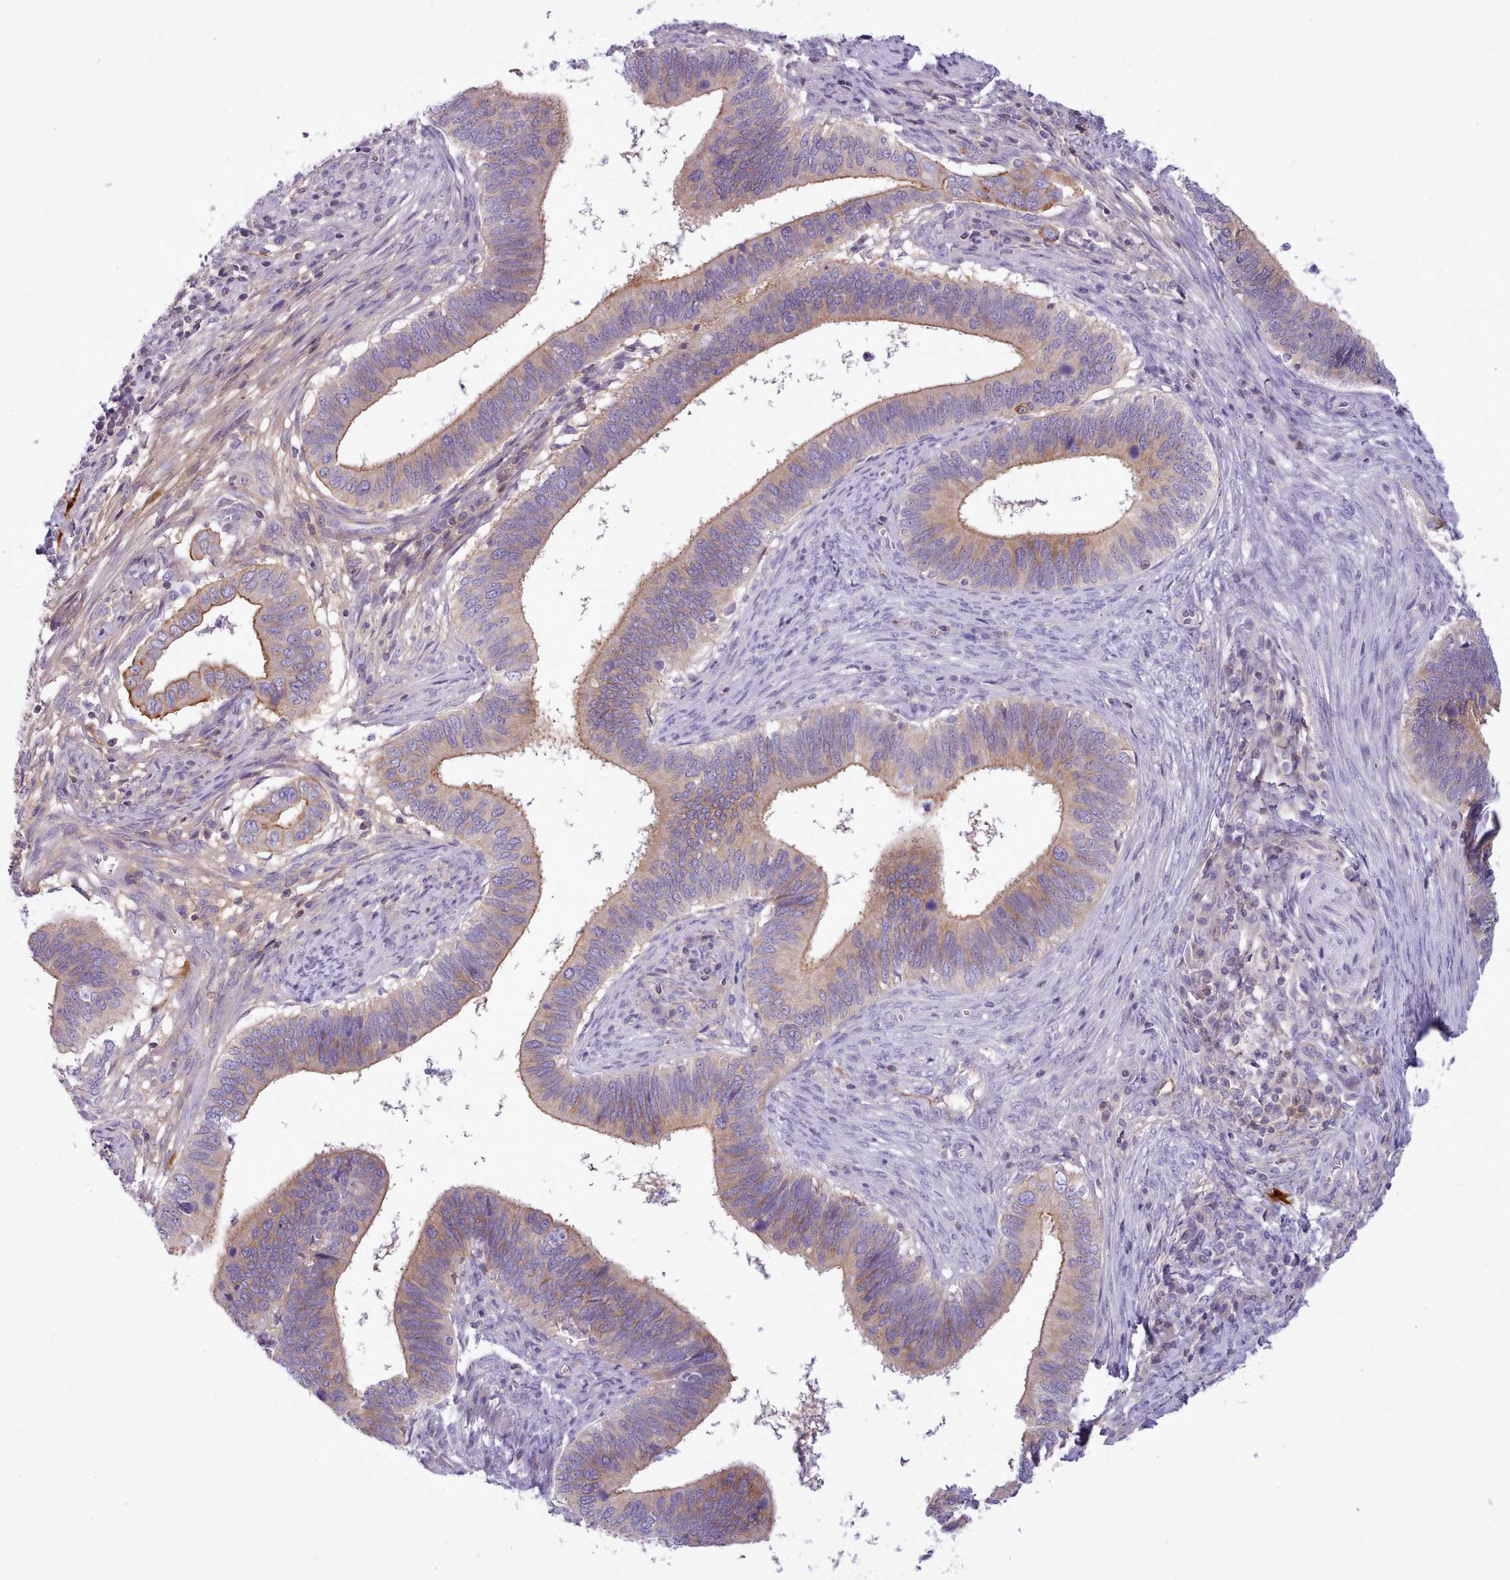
{"staining": {"intensity": "moderate", "quantity": ">75%", "location": "cytoplasmic/membranous"}, "tissue": "cervical cancer", "cell_type": "Tumor cells", "image_type": "cancer", "snomed": [{"axis": "morphology", "description": "Adenocarcinoma, NOS"}, {"axis": "topography", "description": "Cervix"}], "caption": "Immunohistochemistry micrograph of neoplastic tissue: human cervical cancer stained using immunohistochemistry exhibits medium levels of moderate protein expression localized specifically in the cytoplasmic/membranous of tumor cells, appearing as a cytoplasmic/membranous brown color.", "gene": "CYP2A13", "patient": {"sex": "female", "age": 42}}